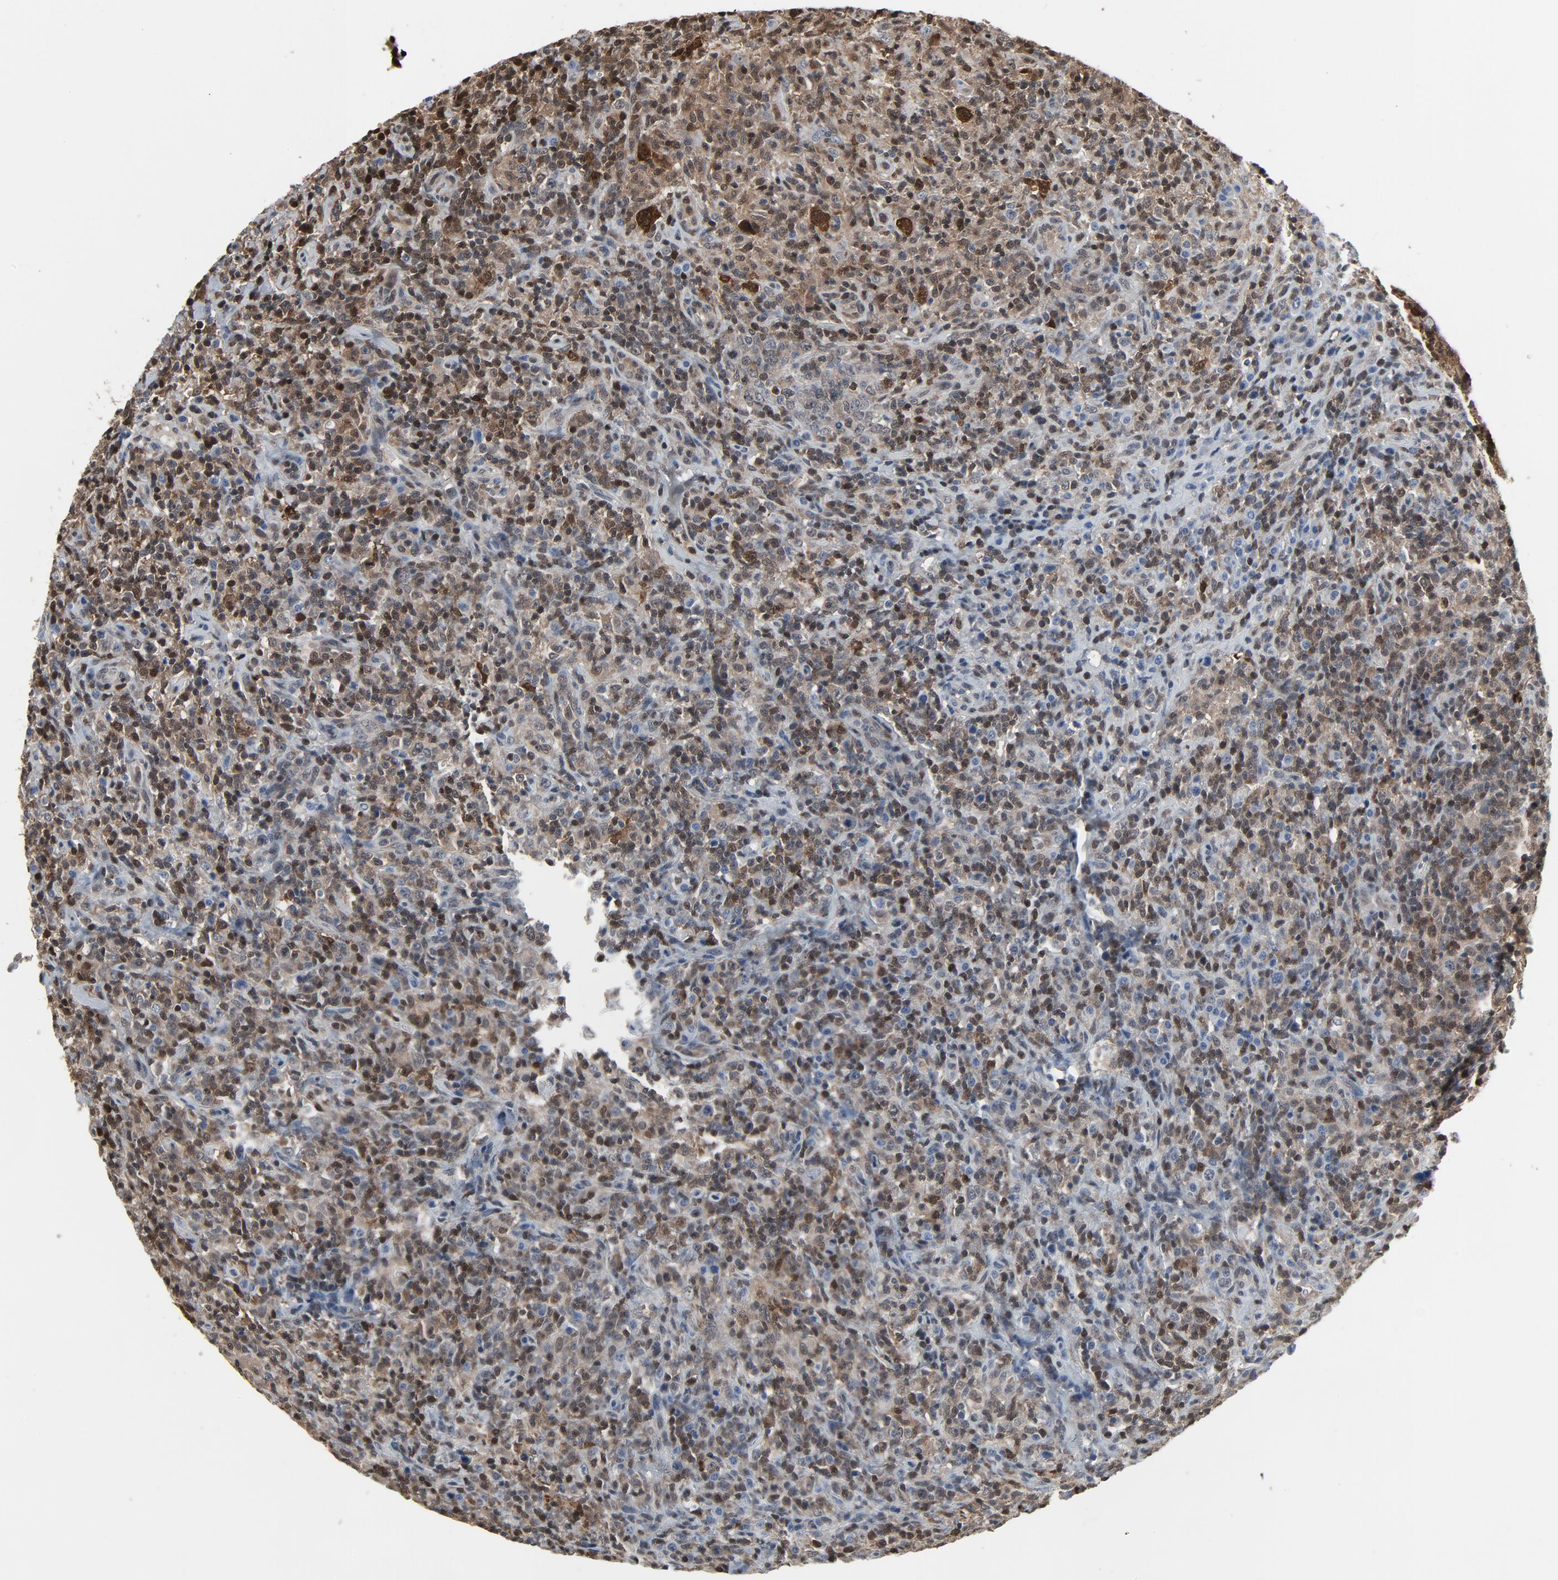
{"staining": {"intensity": "strong", "quantity": "<25%", "location": "cytoplasmic/membranous"}, "tissue": "lymphoma", "cell_type": "Tumor cells", "image_type": "cancer", "snomed": [{"axis": "morphology", "description": "Hodgkin's disease, NOS"}, {"axis": "topography", "description": "Lymph node"}], "caption": "A photomicrograph showing strong cytoplasmic/membranous expression in approximately <25% of tumor cells in Hodgkin's disease, as visualized by brown immunohistochemical staining.", "gene": "STAT5A", "patient": {"sex": "male", "age": 65}}